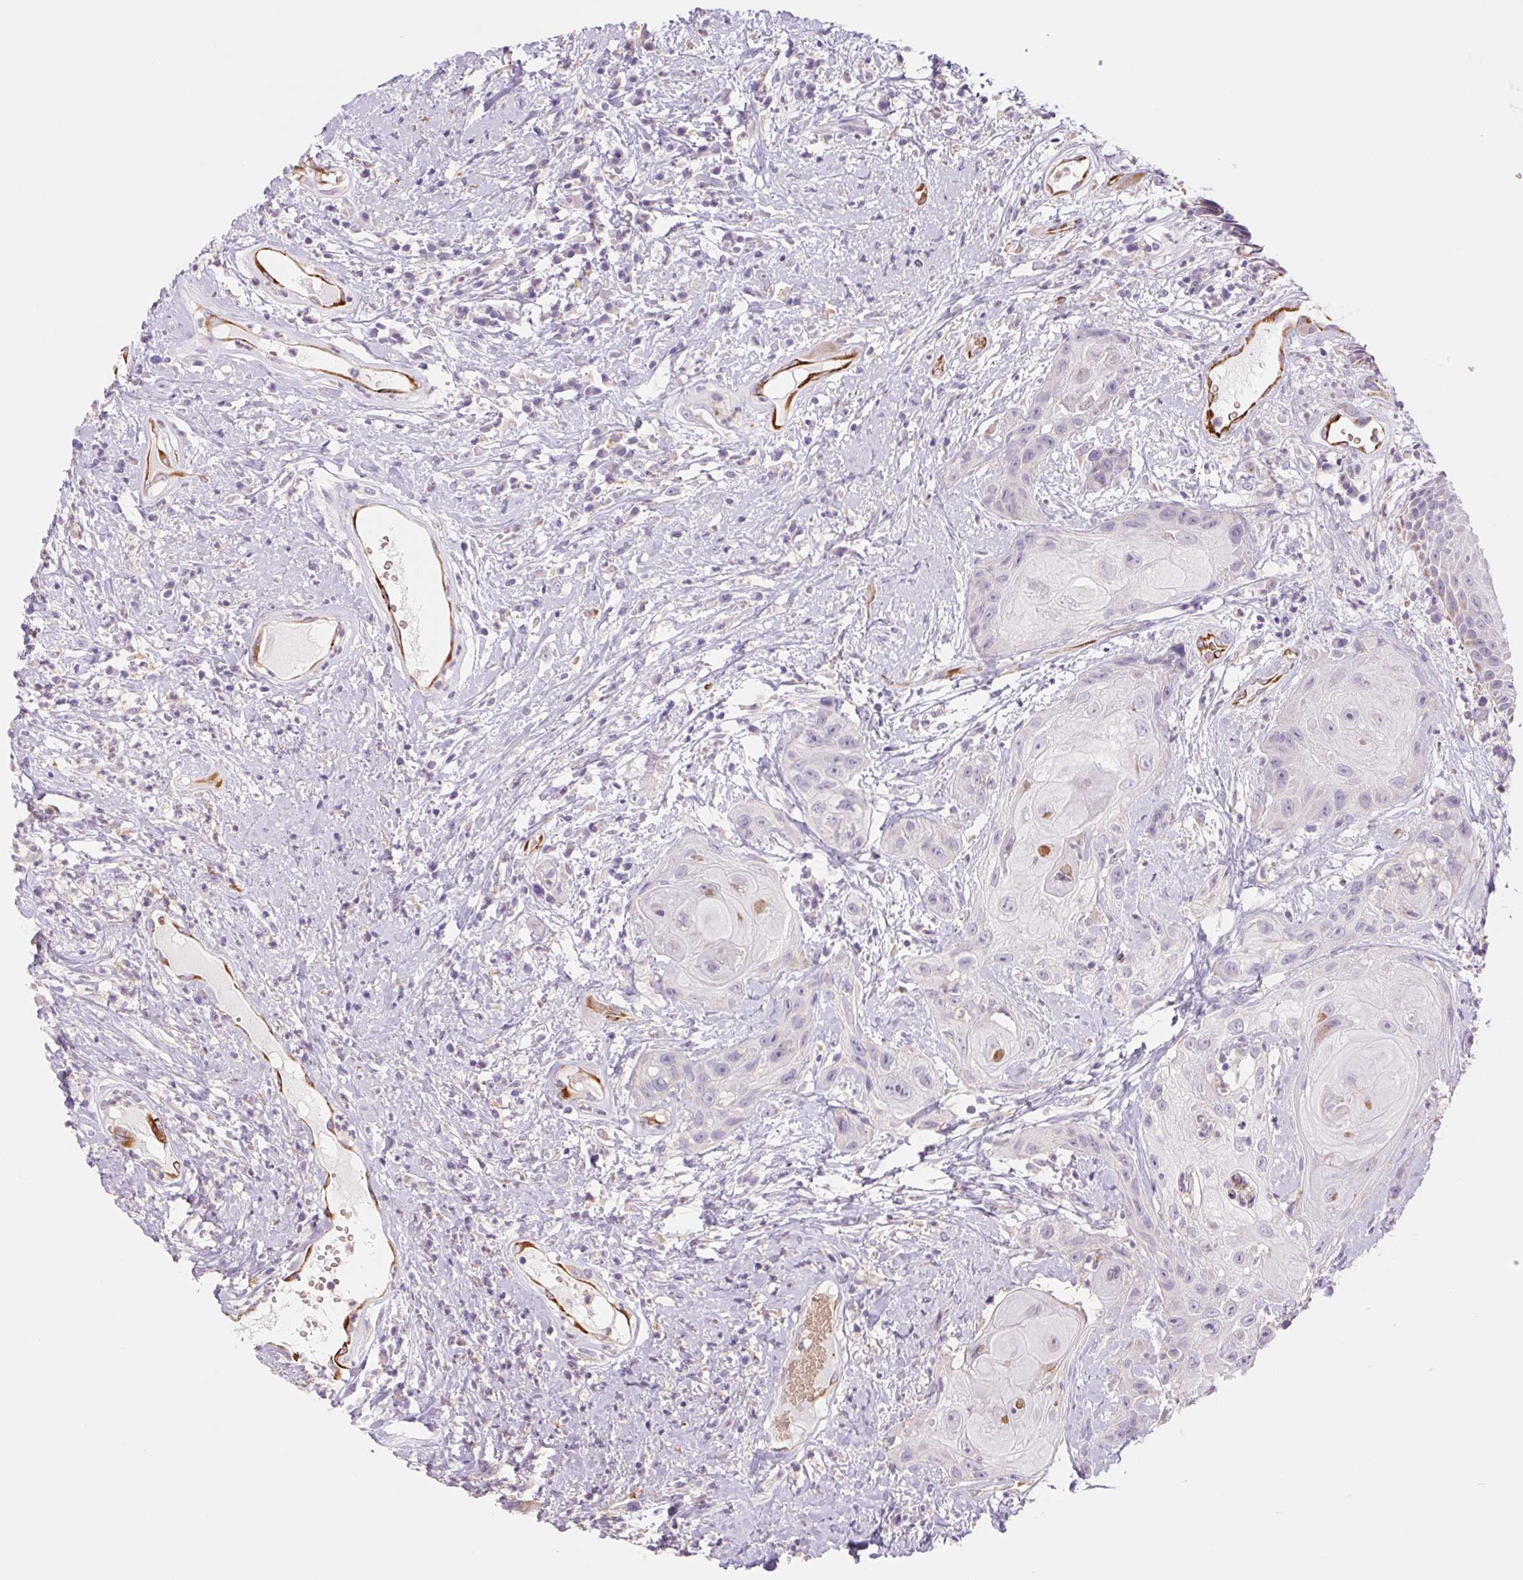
{"staining": {"intensity": "negative", "quantity": "none", "location": "none"}, "tissue": "head and neck cancer", "cell_type": "Tumor cells", "image_type": "cancer", "snomed": [{"axis": "morphology", "description": "Squamous cell carcinoma, NOS"}, {"axis": "topography", "description": "Head-Neck"}], "caption": "Histopathology image shows no protein staining in tumor cells of squamous cell carcinoma (head and neck) tissue. (Brightfield microscopy of DAB (3,3'-diaminobenzidine) immunohistochemistry at high magnification).", "gene": "IGFL3", "patient": {"sex": "male", "age": 57}}